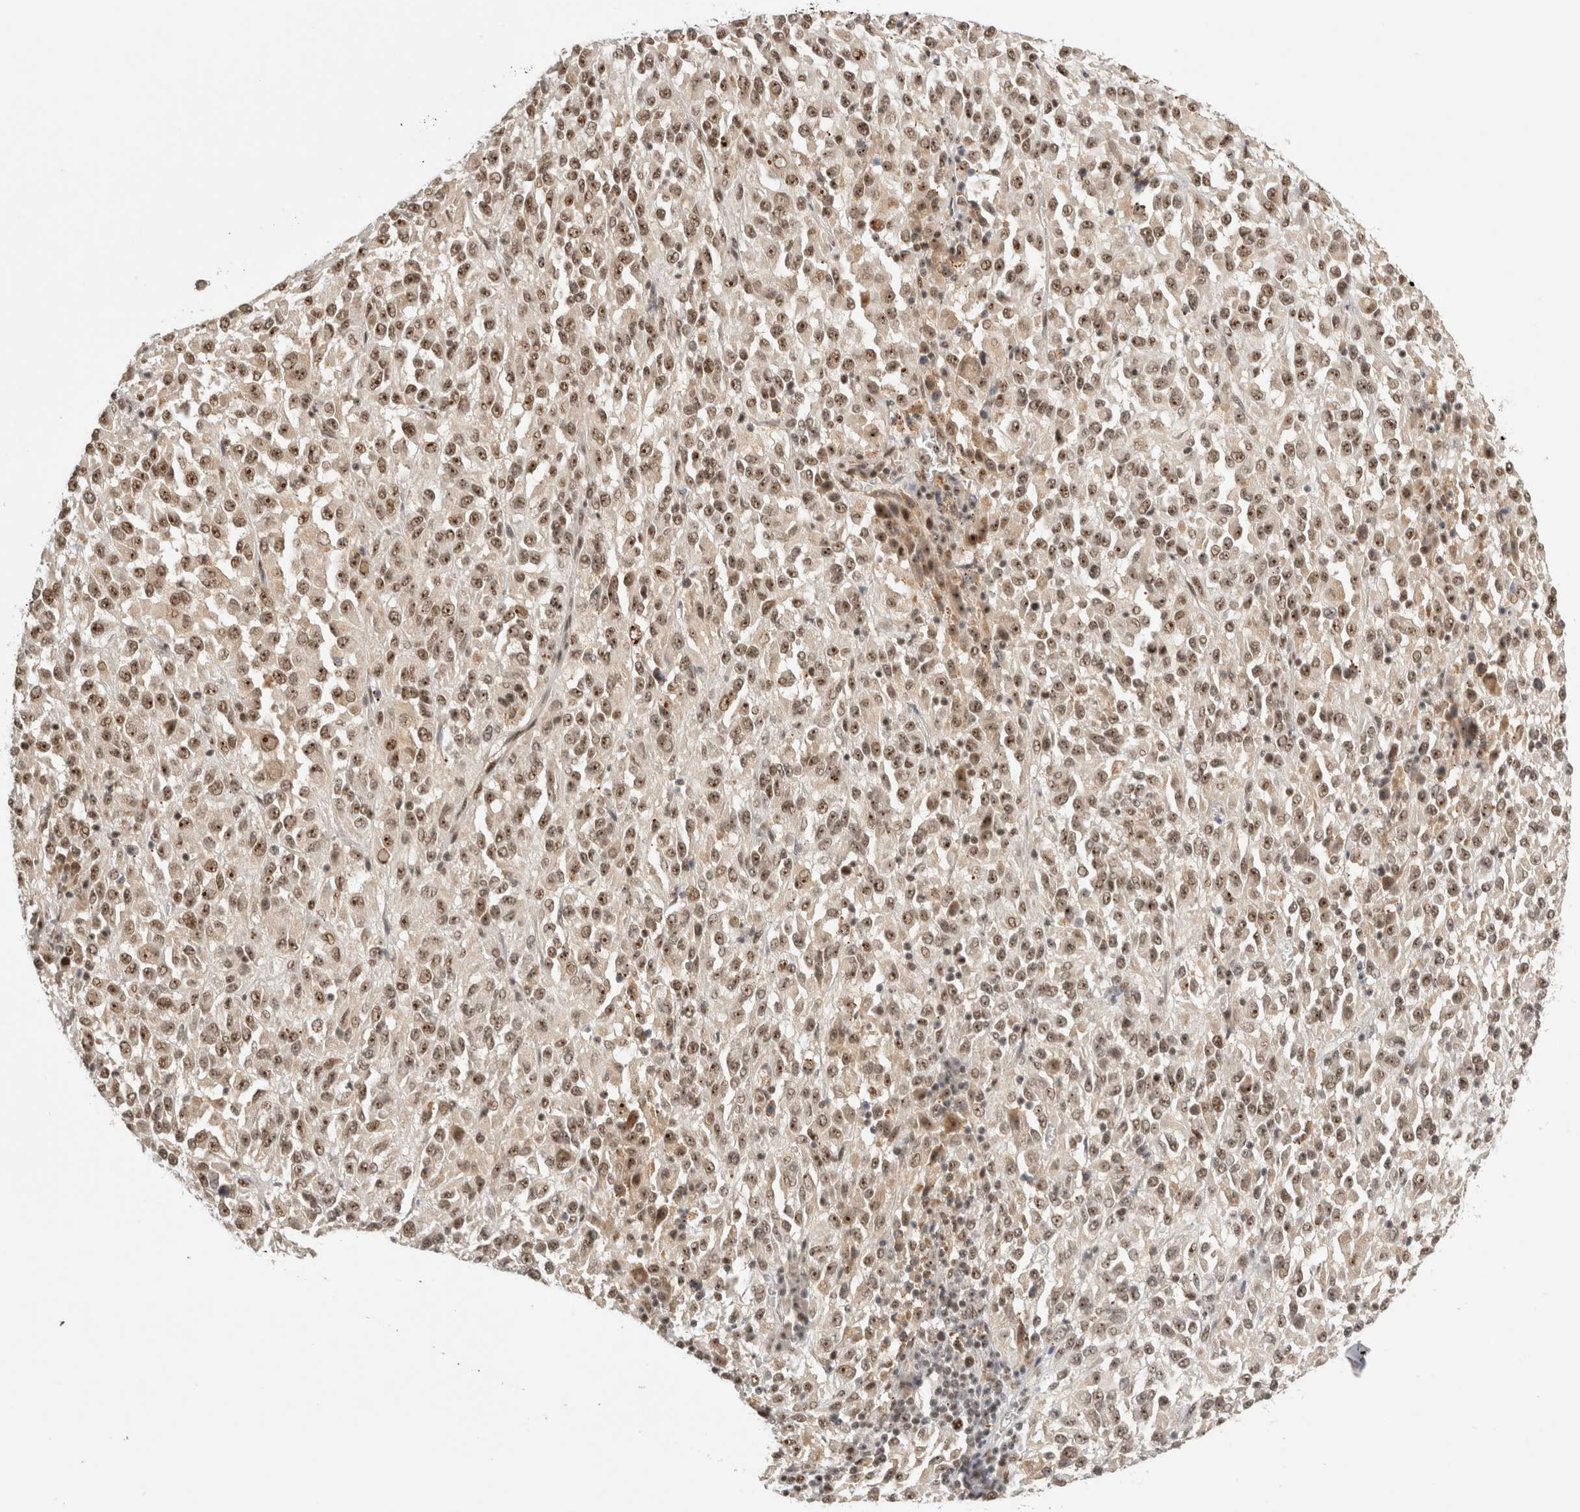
{"staining": {"intensity": "moderate", "quantity": ">75%", "location": "nuclear"}, "tissue": "melanoma", "cell_type": "Tumor cells", "image_type": "cancer", "snomed": [{"axis": "morphology", "description": "Malignant melanoma, Metastatic site"}, {"axis": "topography", "description": "Lung"}], "caption": "Malignant melanoma (metastatic site) stained with a protein marker shows moderate staining in tumor cells.", "gene": "EBNA1BP2", "patient": {"sex": "male", "age": 64}}